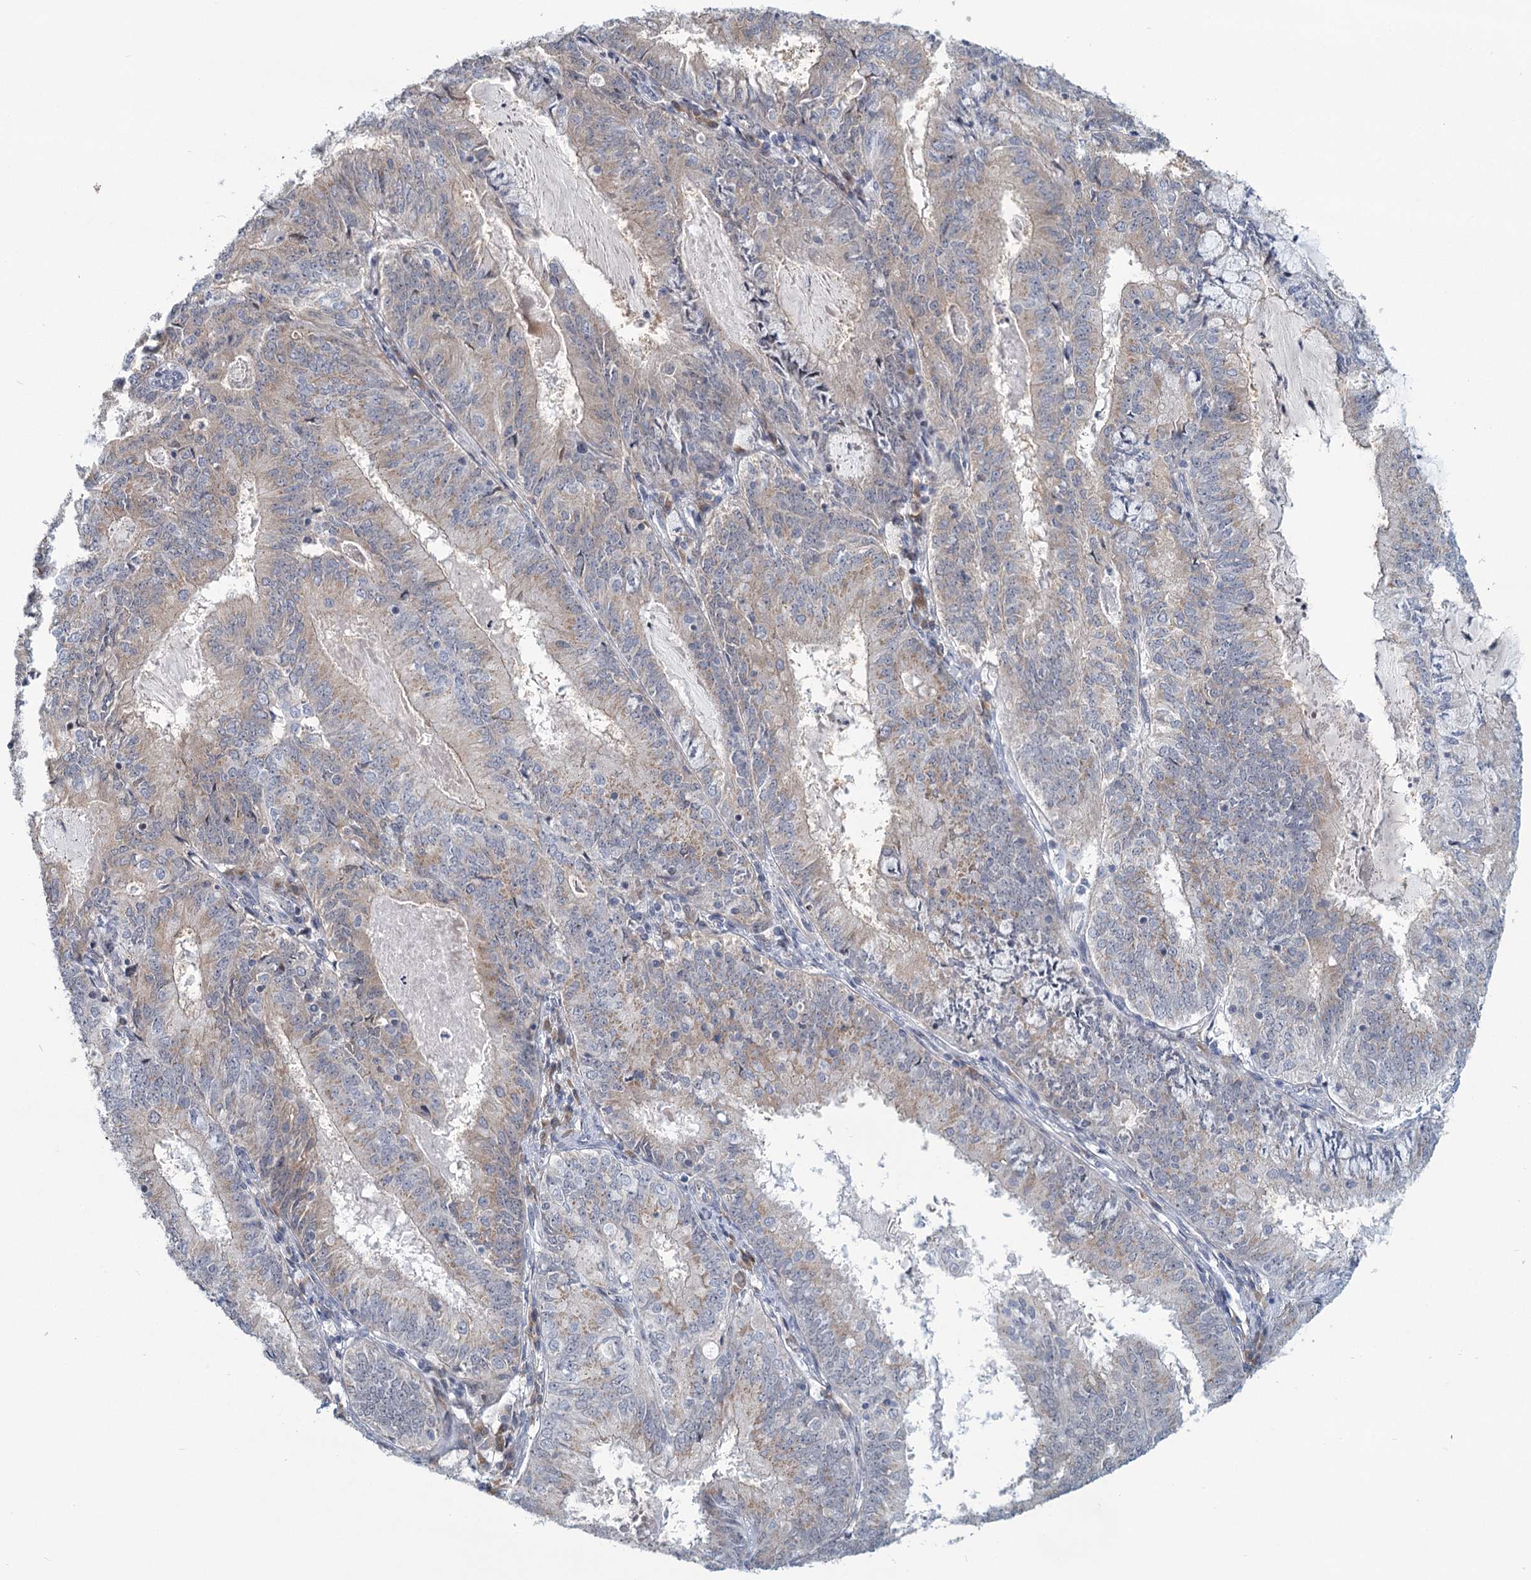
{"staining": {"intensity": "negative", "quantity": "none", "location": "none"}, "tissue": "endometrial cancer", "cell_type": "Tumor cells", "image_type": "cancer", "snomed": [{"axis": "morphology", "description": "Adenocarcinoma, NOS"}, {"axis": "topography", "description": "Endometrium"}], "caption": "Immunohistochemistry (IHC) of human endometrial cancer demonstrates no staining in tumor cells.", "gene": "STAP1", "patient": {"sex": "female", "age": 57}}